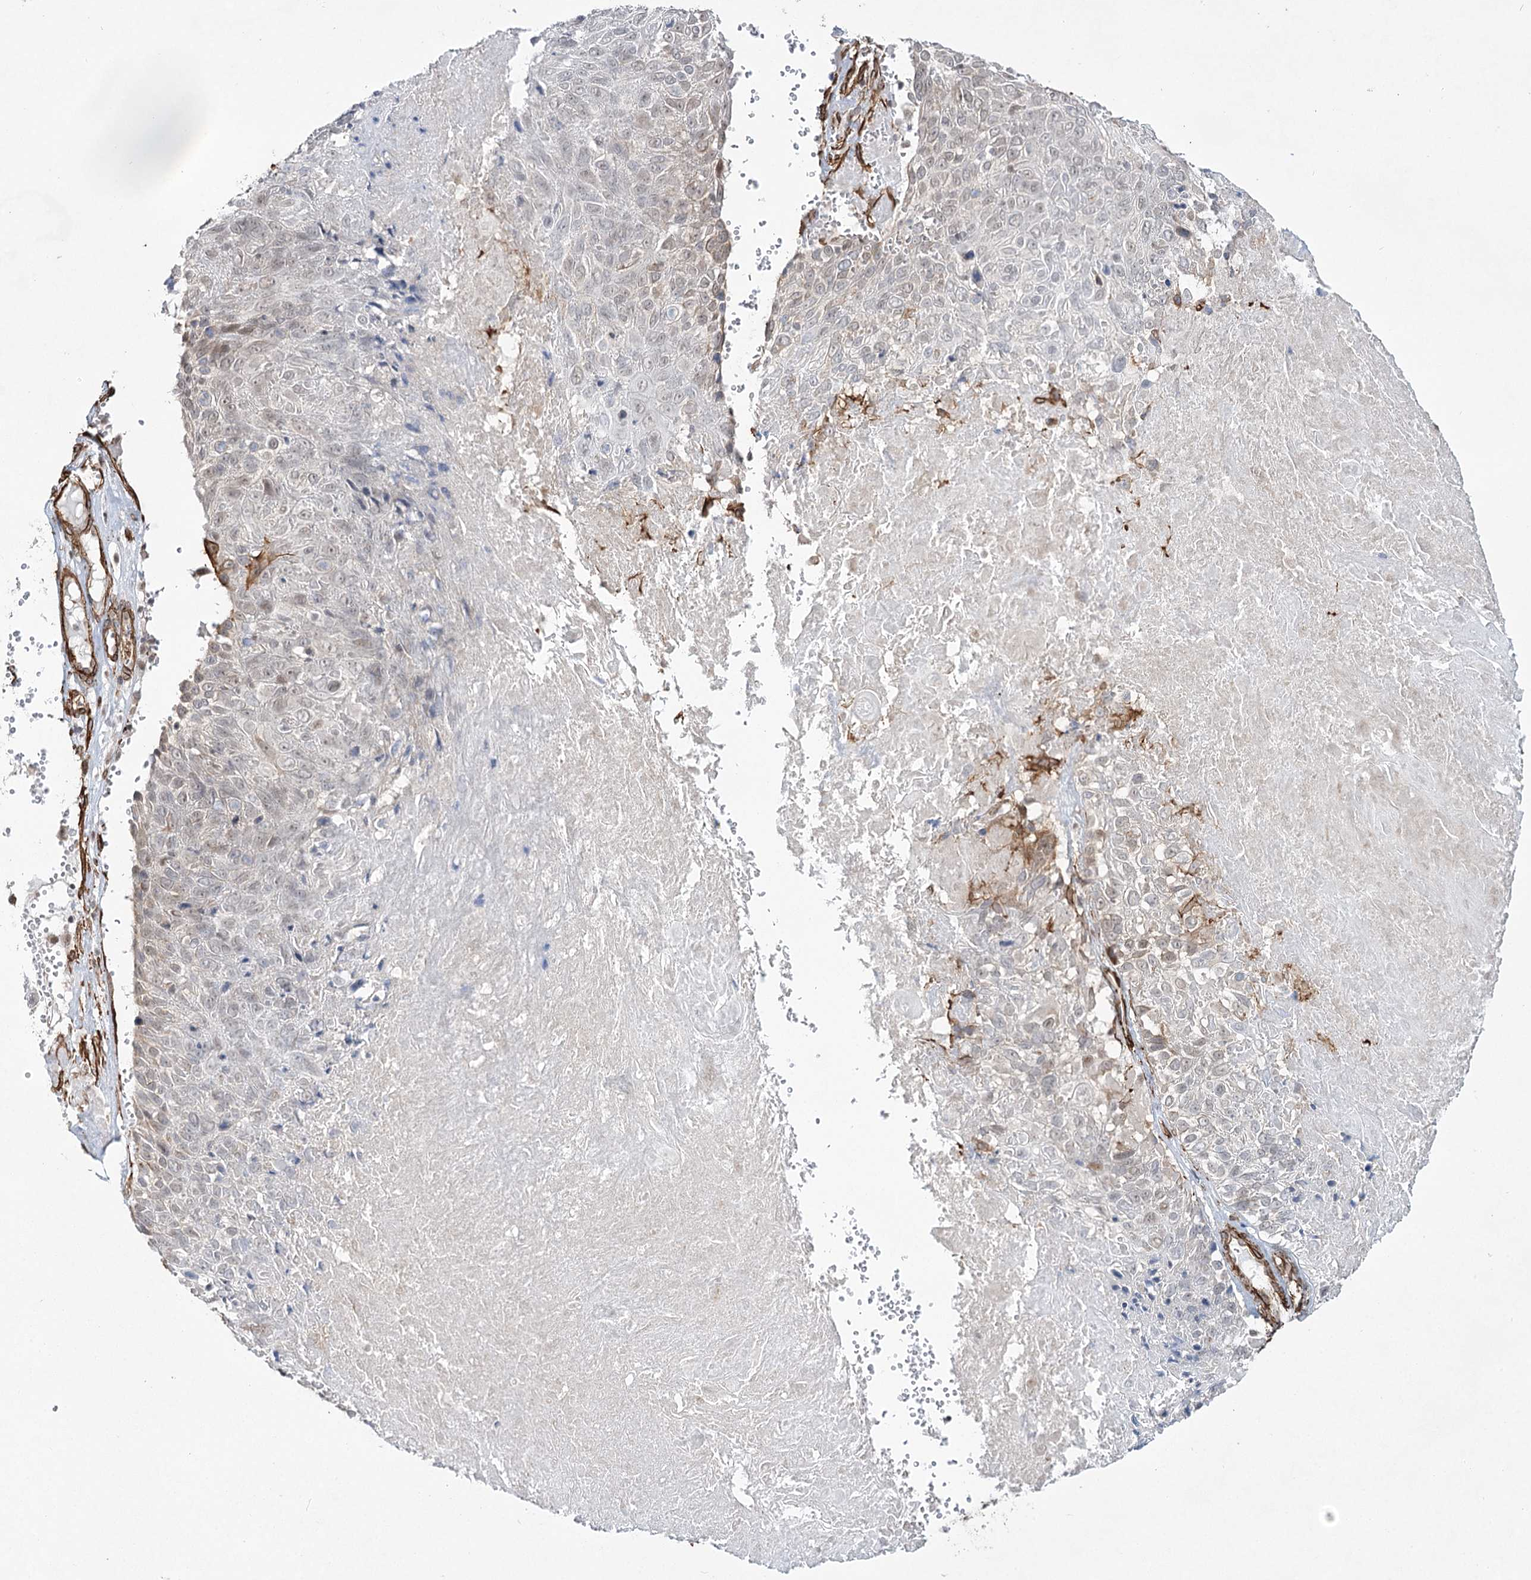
{"staining": {"intensity": "moderate", "quantity": "25%-75%", "location": "nuclear"}, "tissue": "cervical cancer", "cell_type": "Tumor cells", "image_type": "cancer", "snomed": [{"axis": "morphology", "description": "Squamous cell carcinoma, NOS"}, {"axis": "topography", "description": "Cervix"}], "caption": "Immunohistochemistry (IHC) (DAB) staining of cervical cancer shows moderate nuclear protein positivity in approximately 25%-75% of tumor cells. (Stains: DAB in brown, nuclei in blue, Microscopy: brightfield microscopy at high magnification).", "gene": "CWF19L1", "patient": {"sex": "female", "age": 74}}